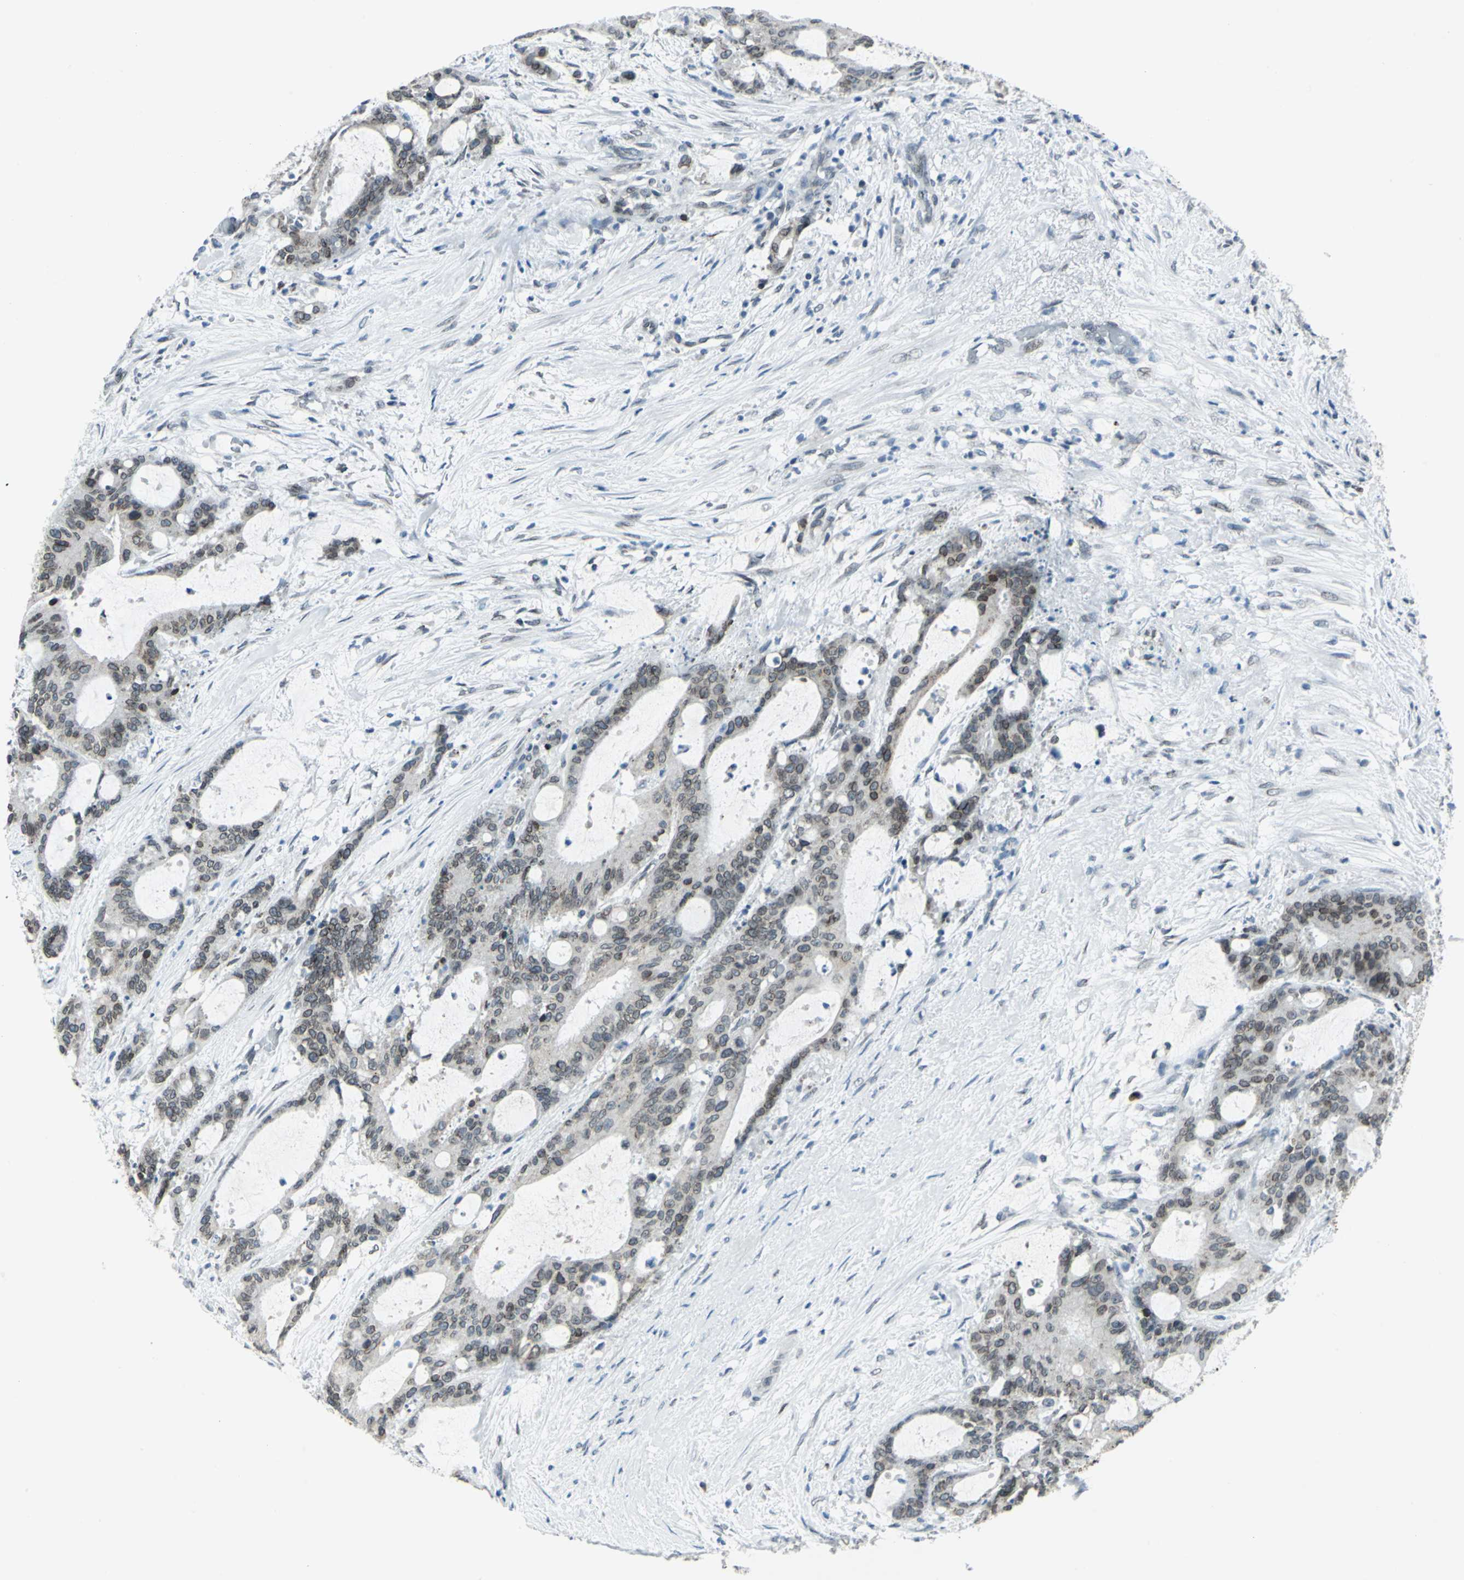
{"staining": {"intensity": "strong", "quantity": ">75%", "location": "cytoplasmic/membranous"}, "tissue": "liver cancer", "cell_type": "Tumor cells", "image_type": "cancer", "snomed": [{"axis": "morphology", "description": "Cholangiocarcinoma"}, {"axis": "topography", "description": "Liver"}], "caption": "Immunohistochemistry (IHC) of human cholangiocarcinoma (liver) reveals high levels of strong cytoplasmic/membranous positivity in approximately >75% of tumor cells. Using DAB (3,3'-diaminobenzidine) (brown) and hematoxylin (blue) stains, captured at high magnification using brightfield microscopy.", "gene": "SNUPN", "patient": {"sex": "female", "age": 73}}